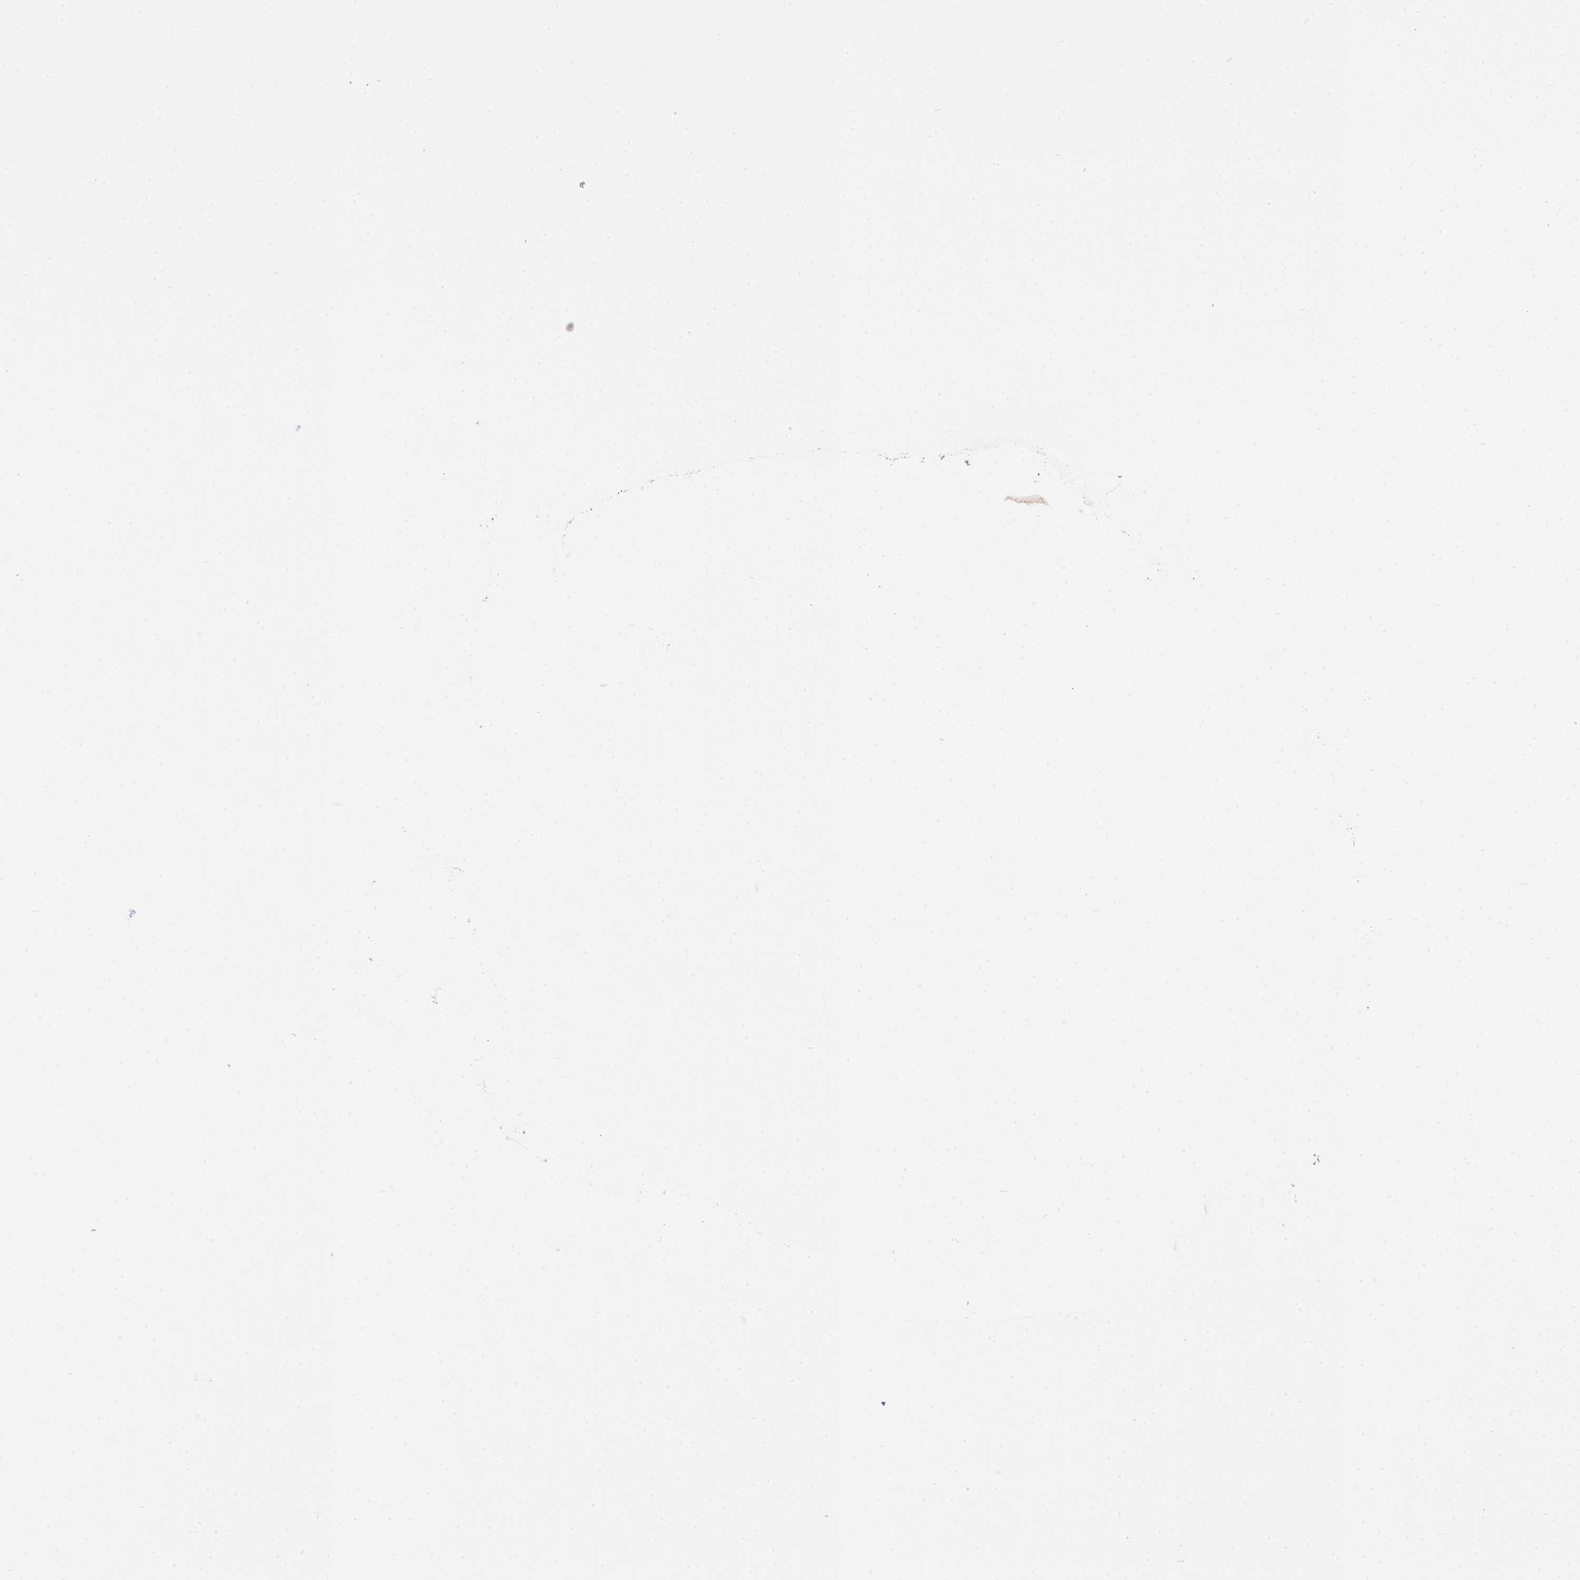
{"staining": {"intensity": "moderate", "quantity": ">75%", "location": "cytoplasmic/membranous"}, "tissue": "breast cancer", "cell_type": "Tumor cells", "image_type": "cancer", "snomed": [{"axis": "morphology", "description": "Normal tissue, NOS"}, {"axis": "morphology", "description": "Duct carcinoma"}, {"axis": "topography", "description": "Breast"}], "caption": "This is a photomicrograph of immunohistochemistry staining of intraductal carcinoma (breast), which shows moderate positivity in the cytoplasmic/membranous of tumor cells.", "gene": "CTBP1", "patient": {"sex": "female", "age": 87}}